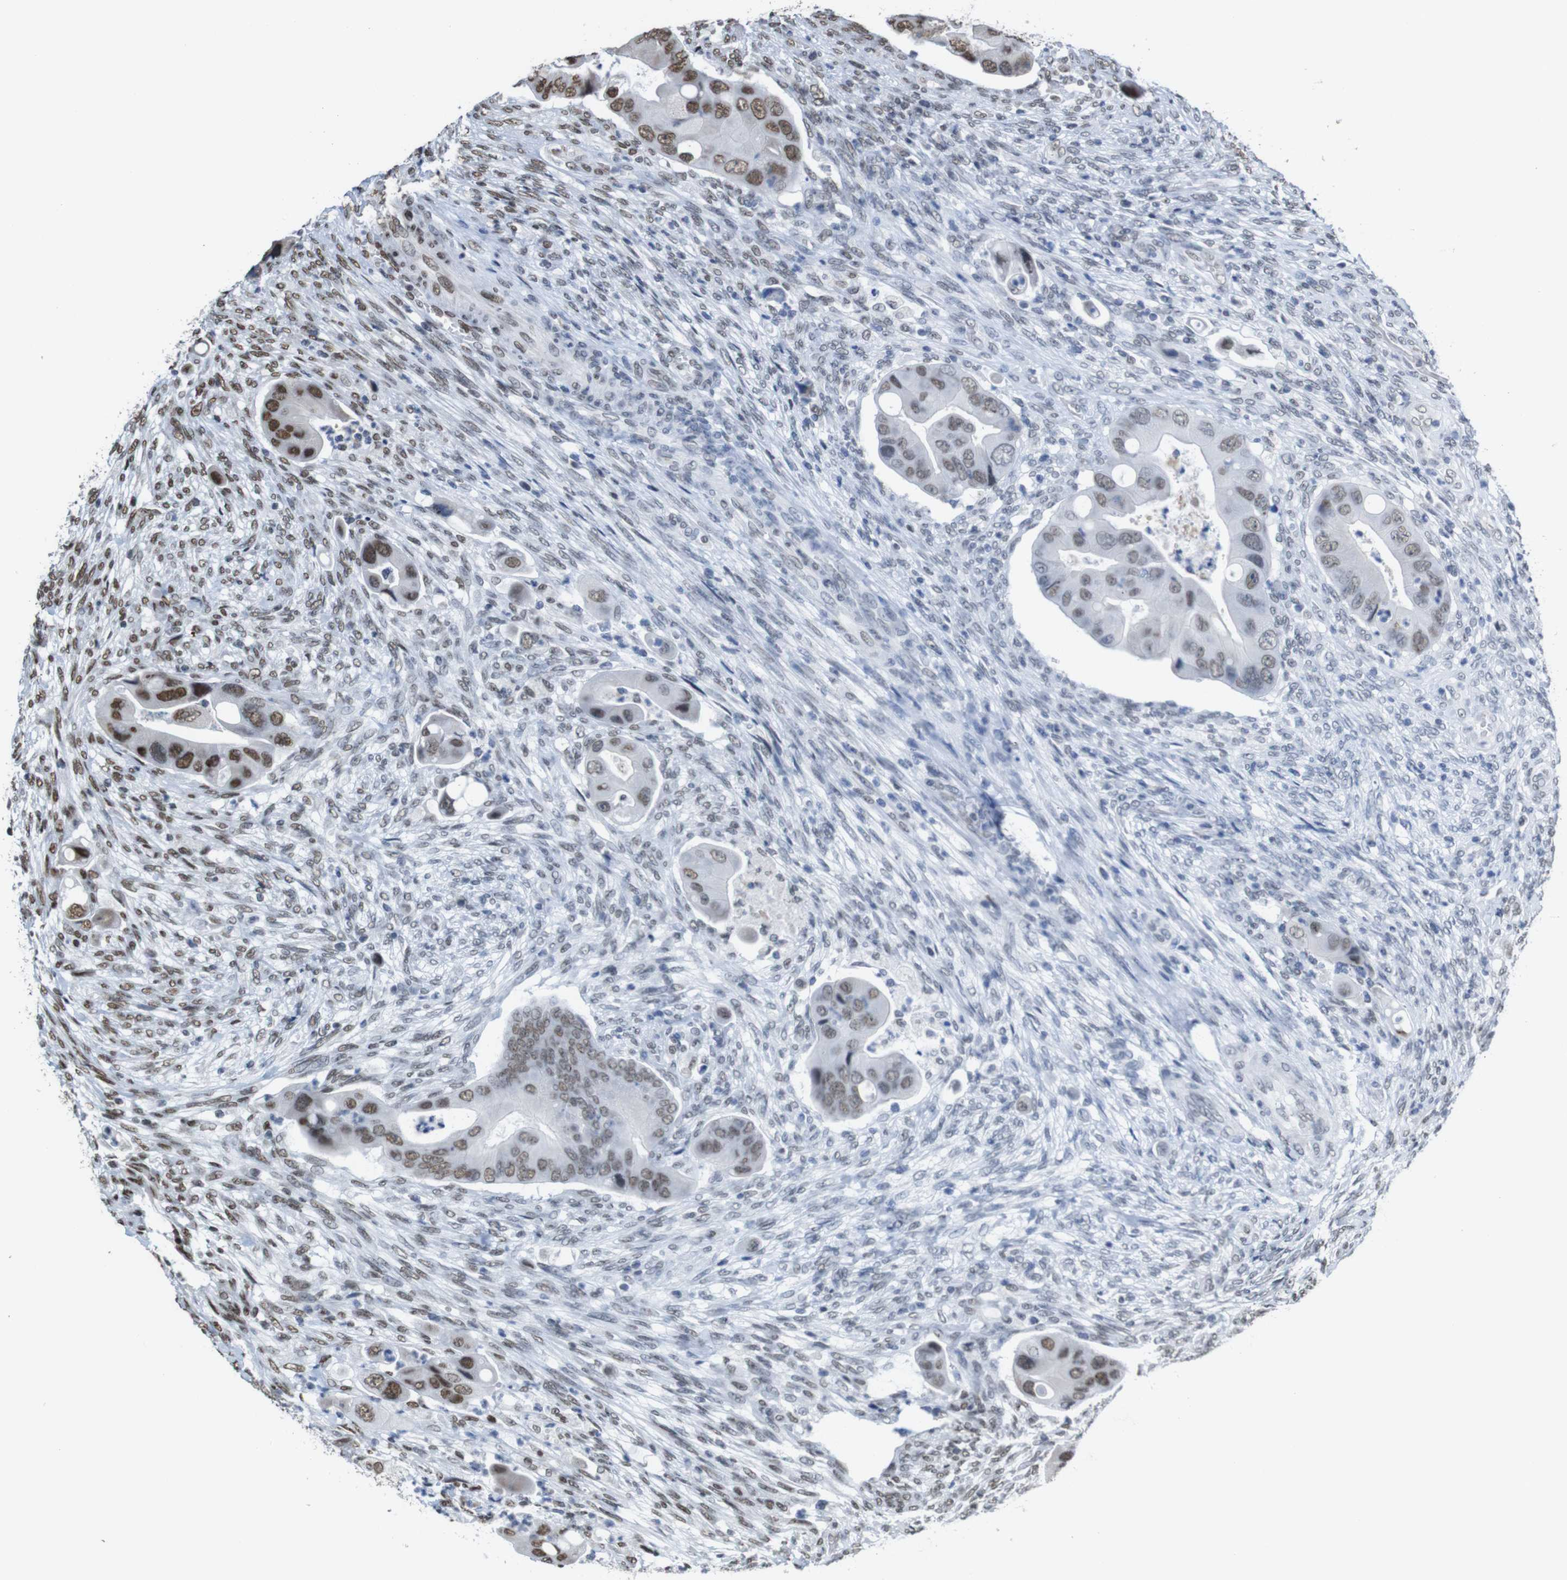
{"staining": {"intensity": "strong", "quantity": "25%-75%", "location": "nuclear"}, "tissue": "colorectal cancer", "cell_type": "Tumor cells", "image_type": "cancer", "snomed": [{"axis": "morphology", "description": "Adenocarcinoma, NOS"}, {"axis": "topography", "description": "Rectum"}], "caption": "Immunohistochemical staining of adenocarcinoma (colorectal) demonstrates strong nuclear protein positivity in approximately 25%-75% of tumor cells. (Stains: DAB (3,3'-diaminobenzidine) in brown, nuclei in blue, Microscopy: brightfield microscopy at high magnification).", "gene": "ROMO1", "patient": {"sex": "female", "age": 57}}